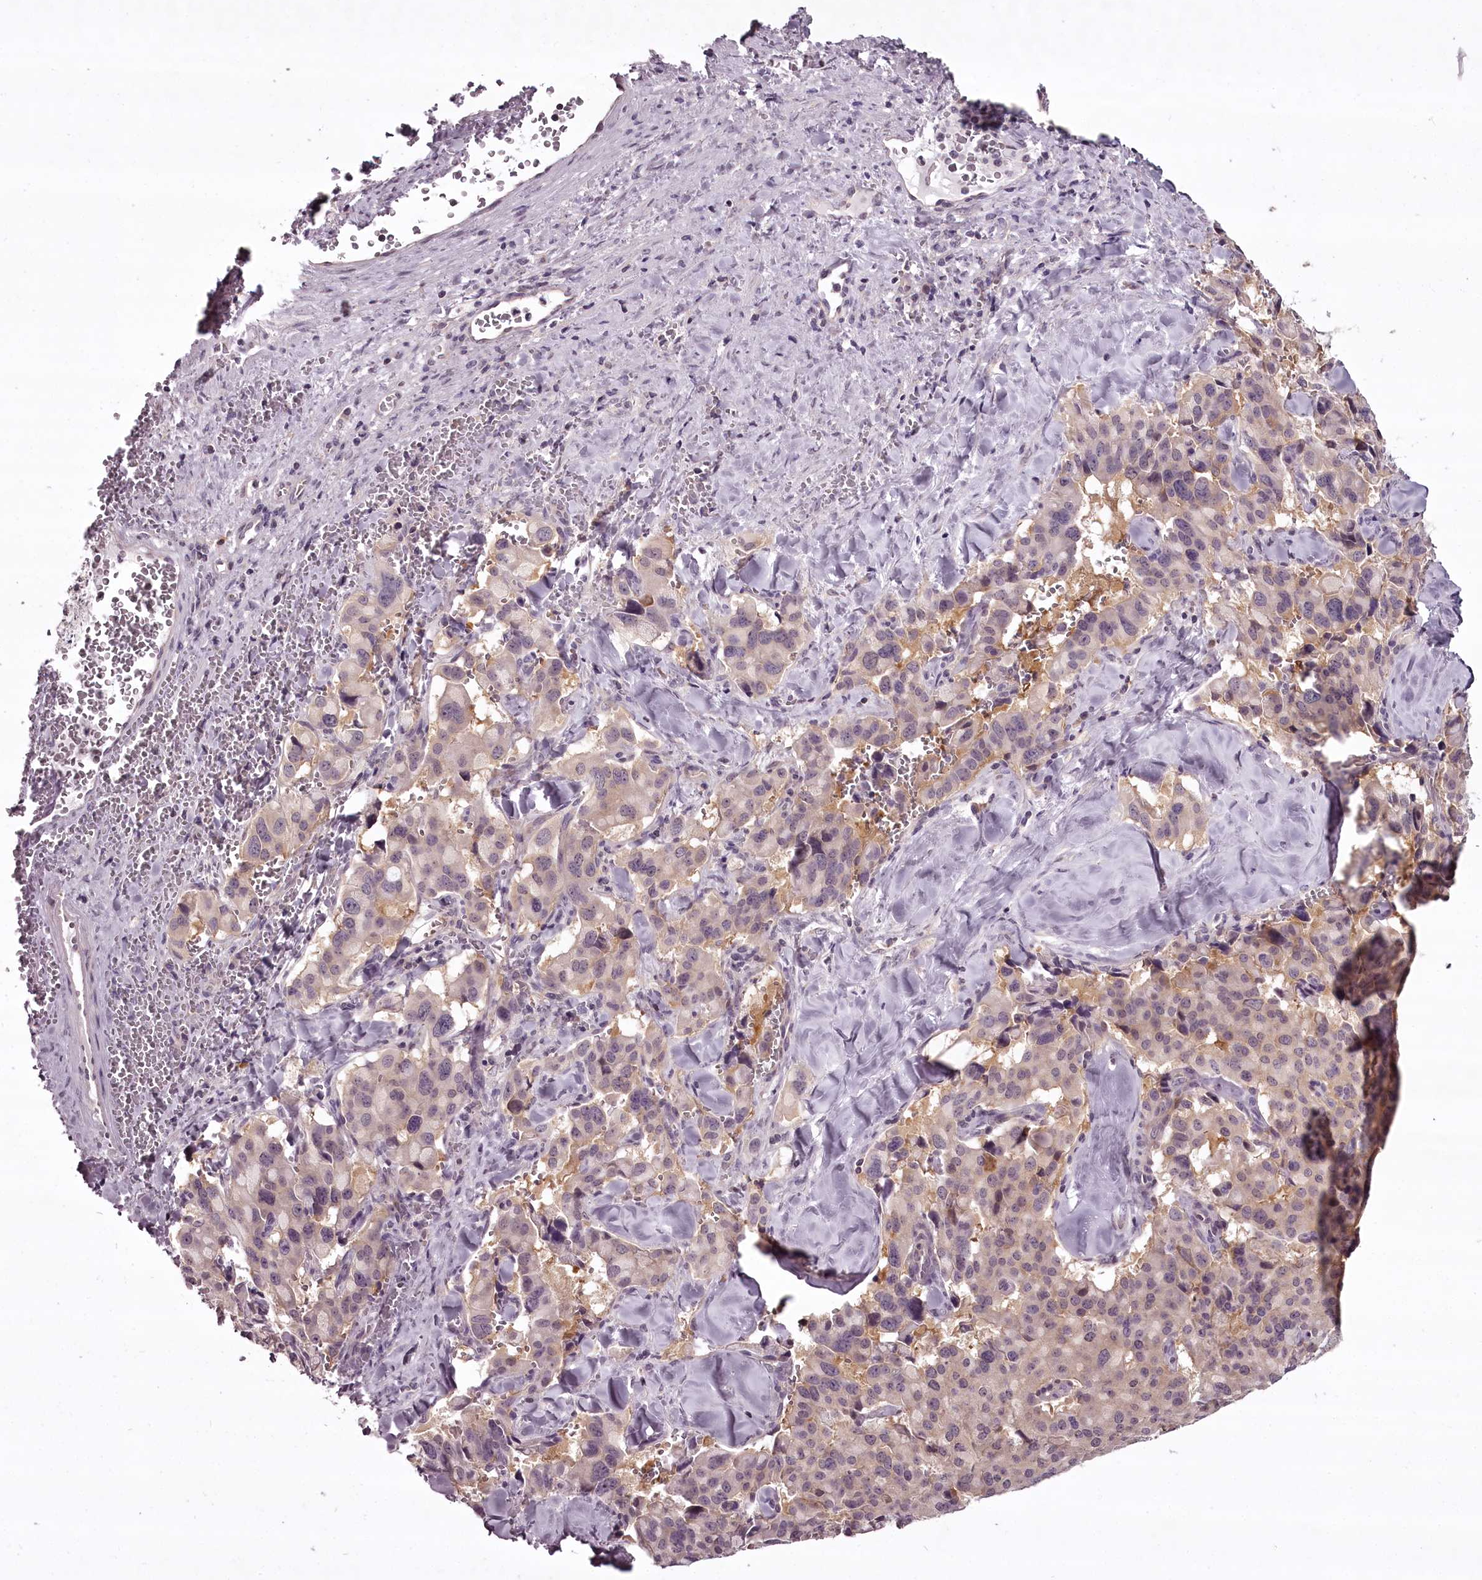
{"staining": {"intensity": "negative", "quantity": "none", "location": "none"}, "tissue": "pancreatic cancer", "cell_type": "Tumor cells", "image_type": "cancer", "snomed": [{"axis": "morphology", "description": "Adenocarcinoma, NOS"}, {"axis": "topography", "description": "Pancreas"}], "caption": "DAB (3,3'-diaminobenzidine) immunohistochemical staining of human pancreatic adenocarcinoma reveals no significant positivity in tumor cells.", "gene": "CCDC92", "patient": {"sex": "male", "age": 65}}